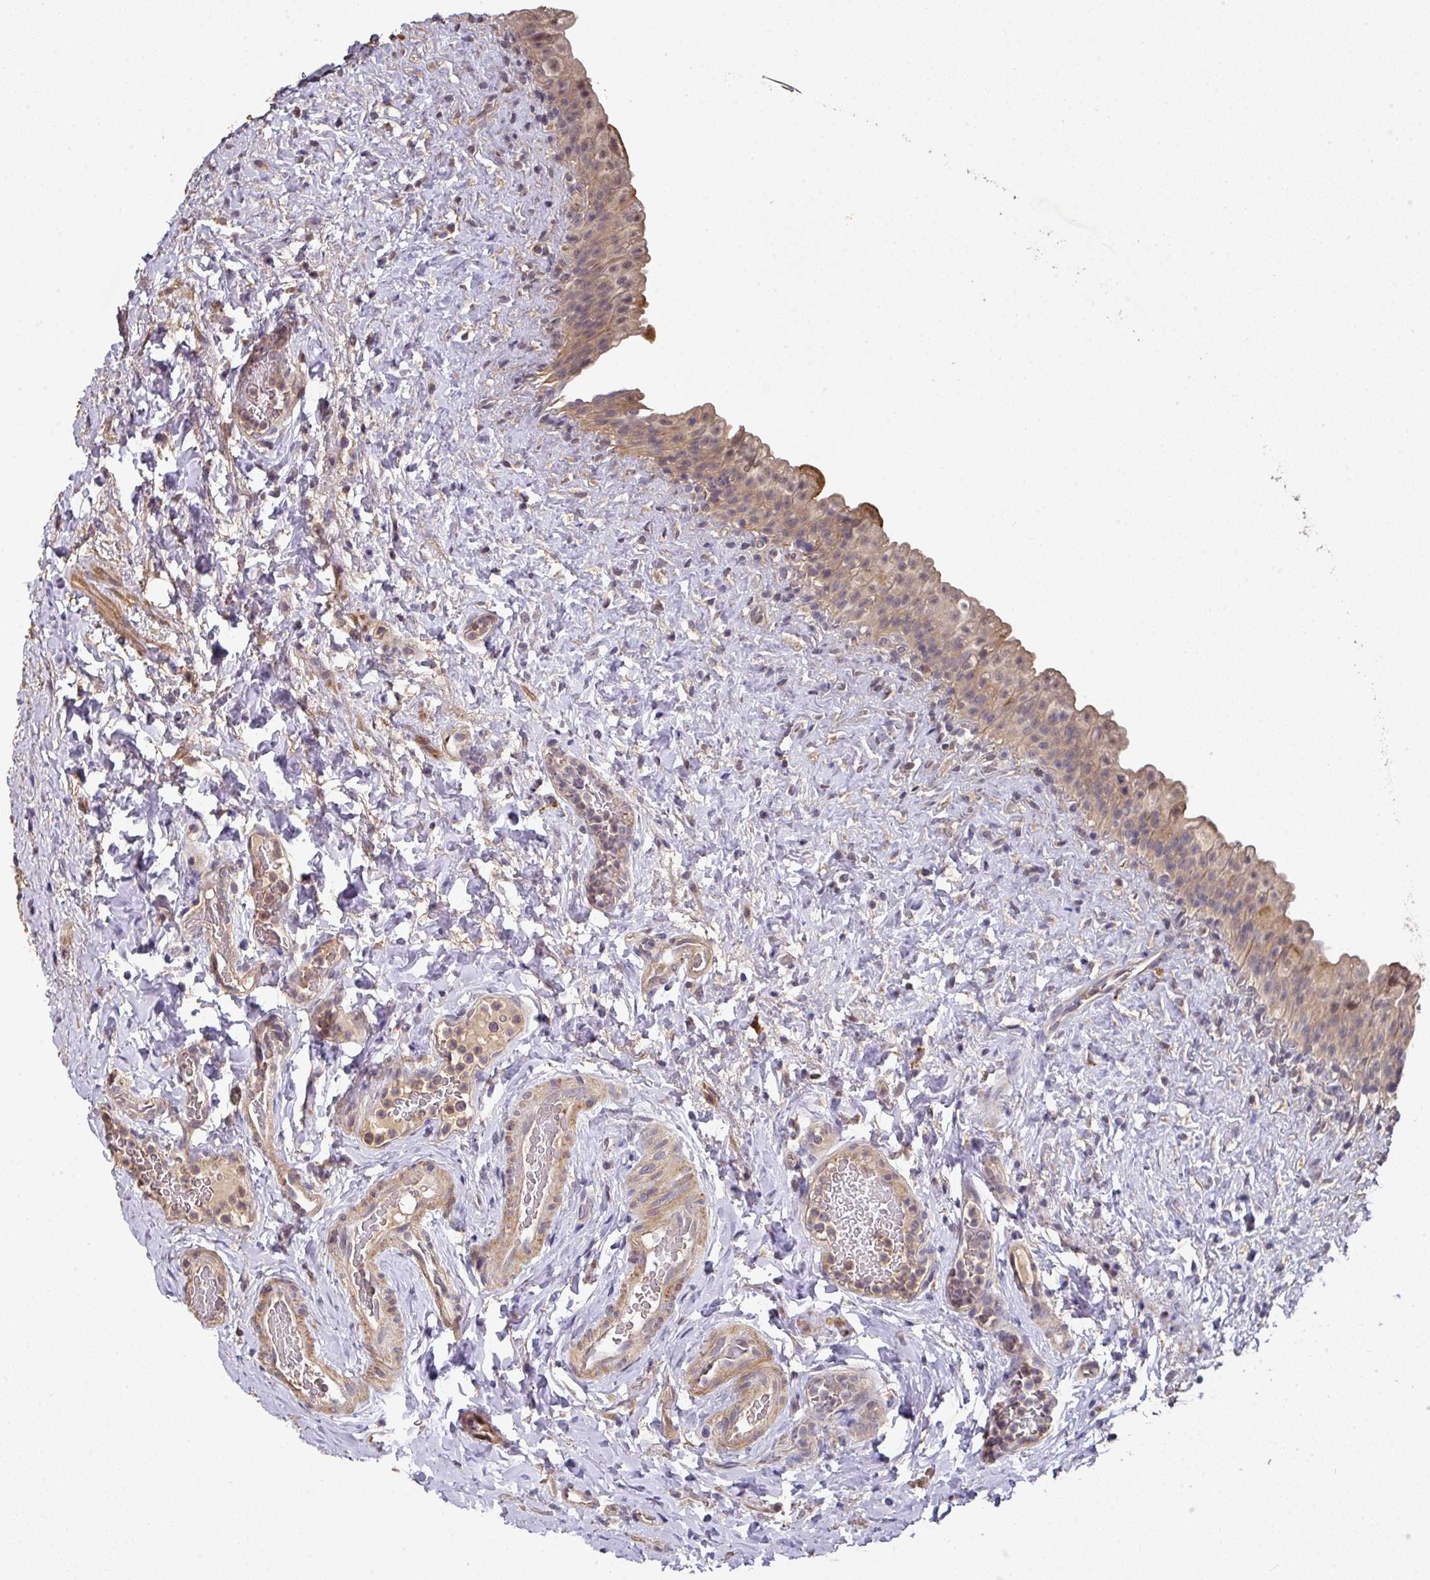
{"staining": {"intensity": "weak", "quantity": ">75%", "location": "cytoplasmic/membranous"}, "tissue": "urinary bladder", "cell_type": "Urothelial cells", "image_type": "normal", "snomed": [{"axis": "morphology", "description": "Normal tissue, NOS"}, {"axis": "topography", "description": "Urinary bladder"}], "caption": "Immunohistochemical staining of benign human urinary bladder demonstrates >75% levels of weak cytoplasmic/membranous protein positivity in approximately >75% of urothelial cells.", "gene": "ACVR2B", "patient": {"sex": "female", "age": 27}}